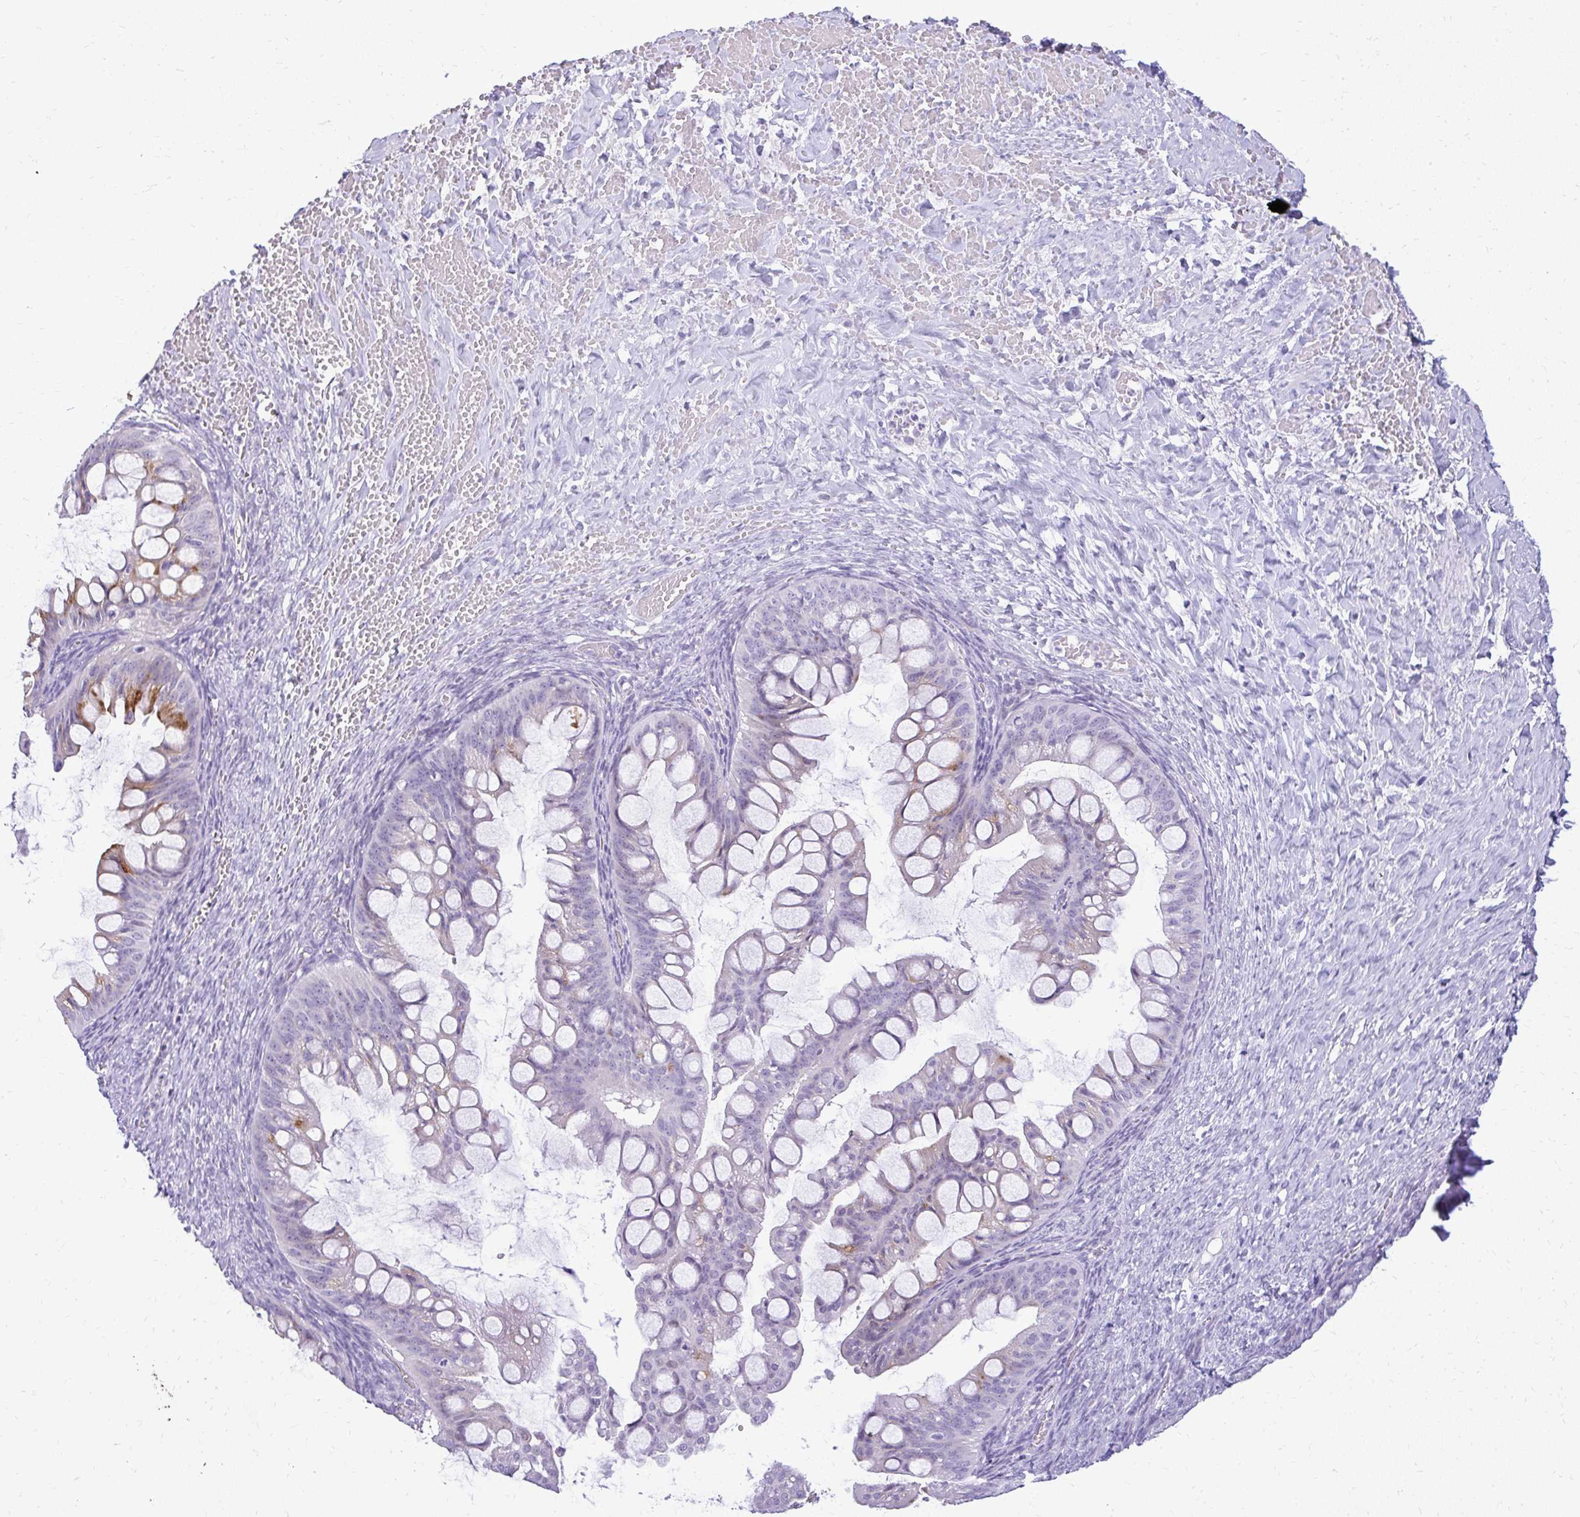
{"staining": {"intensity": "moderate", "quantity": "<25%", "location": "cytoplasmic/membranous"}, "tissue": "ovarian cancer", "cell_type": "Tumor cells", "image_type": "cancer", "snomed": [{"axis": "morphology", "description": "Cystadenocarcinoma, mucinous, NOS"}, {"axis": "topography", "description": "Ovary"}], "caption": "Immunohistochemical staining of human mucinous cystadenocarcinoma (ovarian) exhibits low levels of moderate cytoplasmic/membranous protein expression in approximately <25% of tumor cells. The staining was performed using DAB (3,3'-diaminobenzidine) to visualize the protein expression in brown, while the nuclei were stained in blue with hematoxylin (Magnification: 20x).", "gene": "PRAP1", "patient": {"sex": "female", "age": 73}}